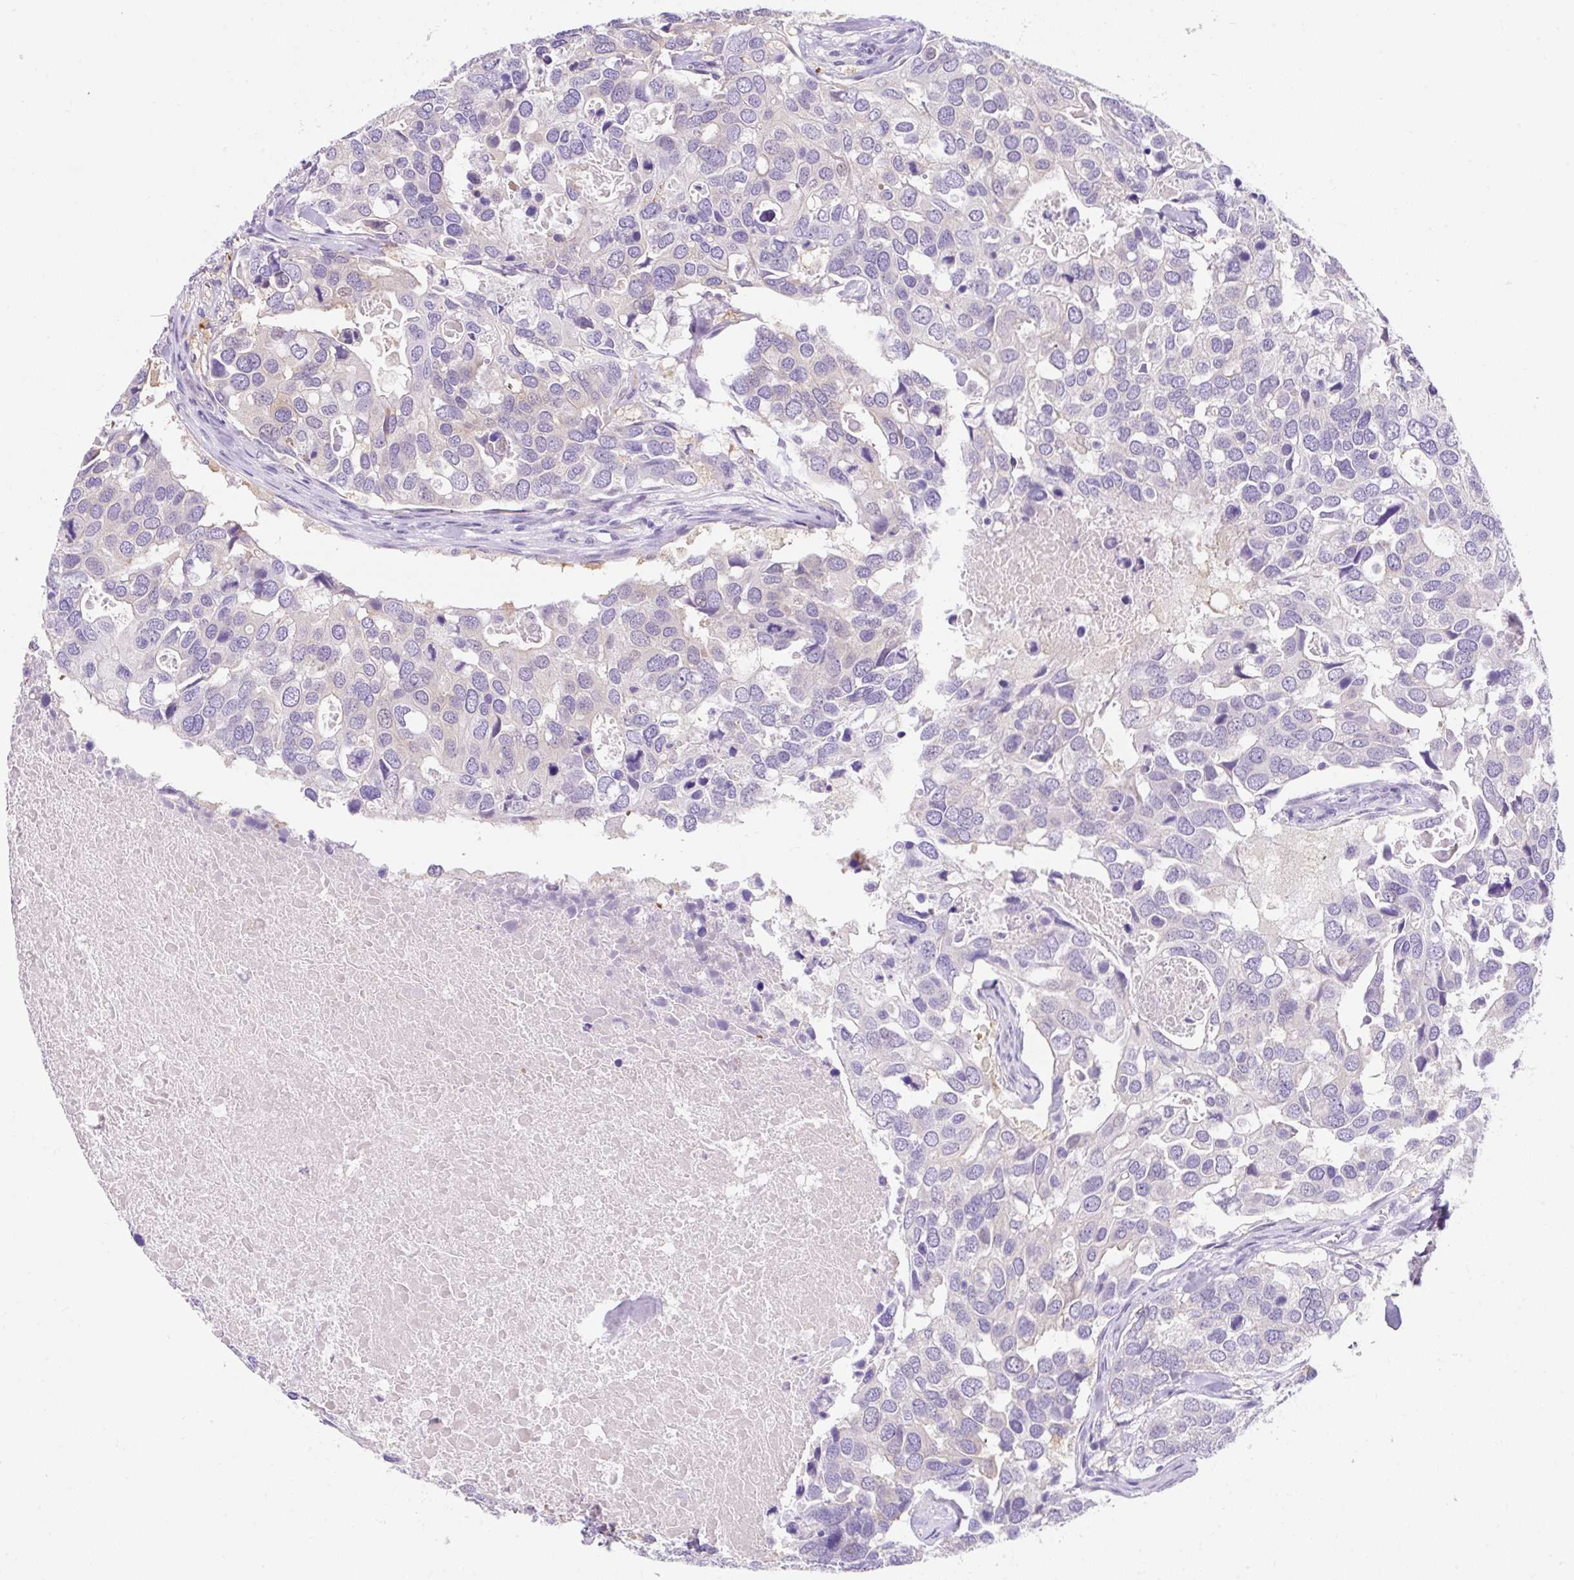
{"staining": {"intensity": "negative", "quantity": "none", "location": "none"}, "tissue": "breast cancer", "cell_type": "Tumor cells", "image_type": "cancer", "snomed": [{"axis": "morphology", "description": "Duct carcinoma"}, {"axis": "topography", "description": "Breast"}], "caption": "Invasive ductal carcinoma (breast) was stained to show a protein in brown. There is no significant staining in tumor cells.", "gene": "GOLGA8A", "patient": {"sex": "female", "age": 83}}